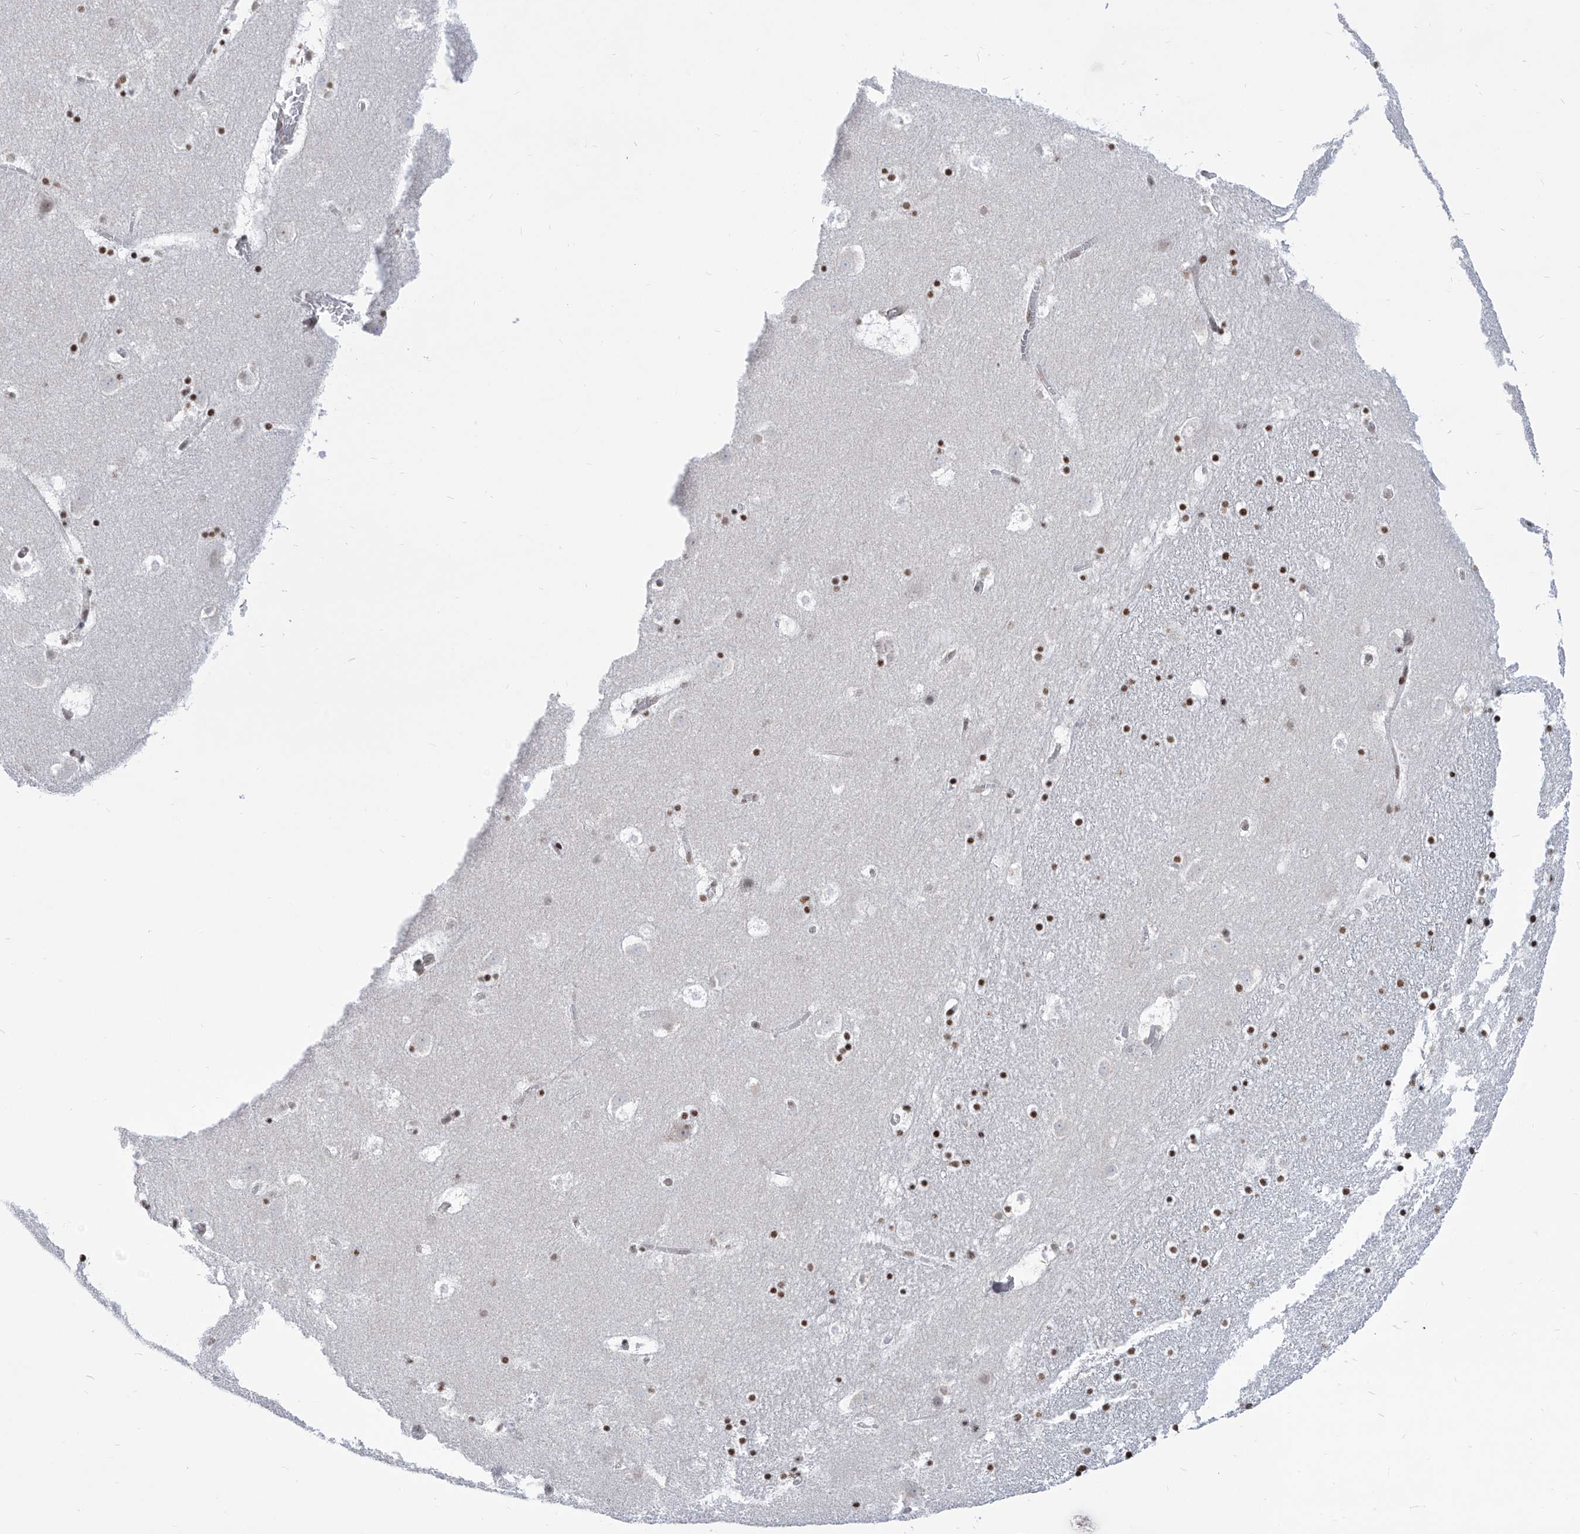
{"staining": {"intensity": "moderate", "quantity": "25%-75%", "location": "nuclear"}, "tissue": "caudate", "cell_type": "Glial cells", "image_type": "normal", "snomed": [{"axis": "morphology", "description": "Normal tissue, NOS"}, {"axis": "topography", "description": "Lateral ventricle wall"}], "caption": "Brown immunohistochemical staining in unremarkable human caudate demonstrates moderate nuclear staining in approximately 25%-75% of glial cells.", "gene": "CEP290", "patient": {"sex": "male", "age": 45}}